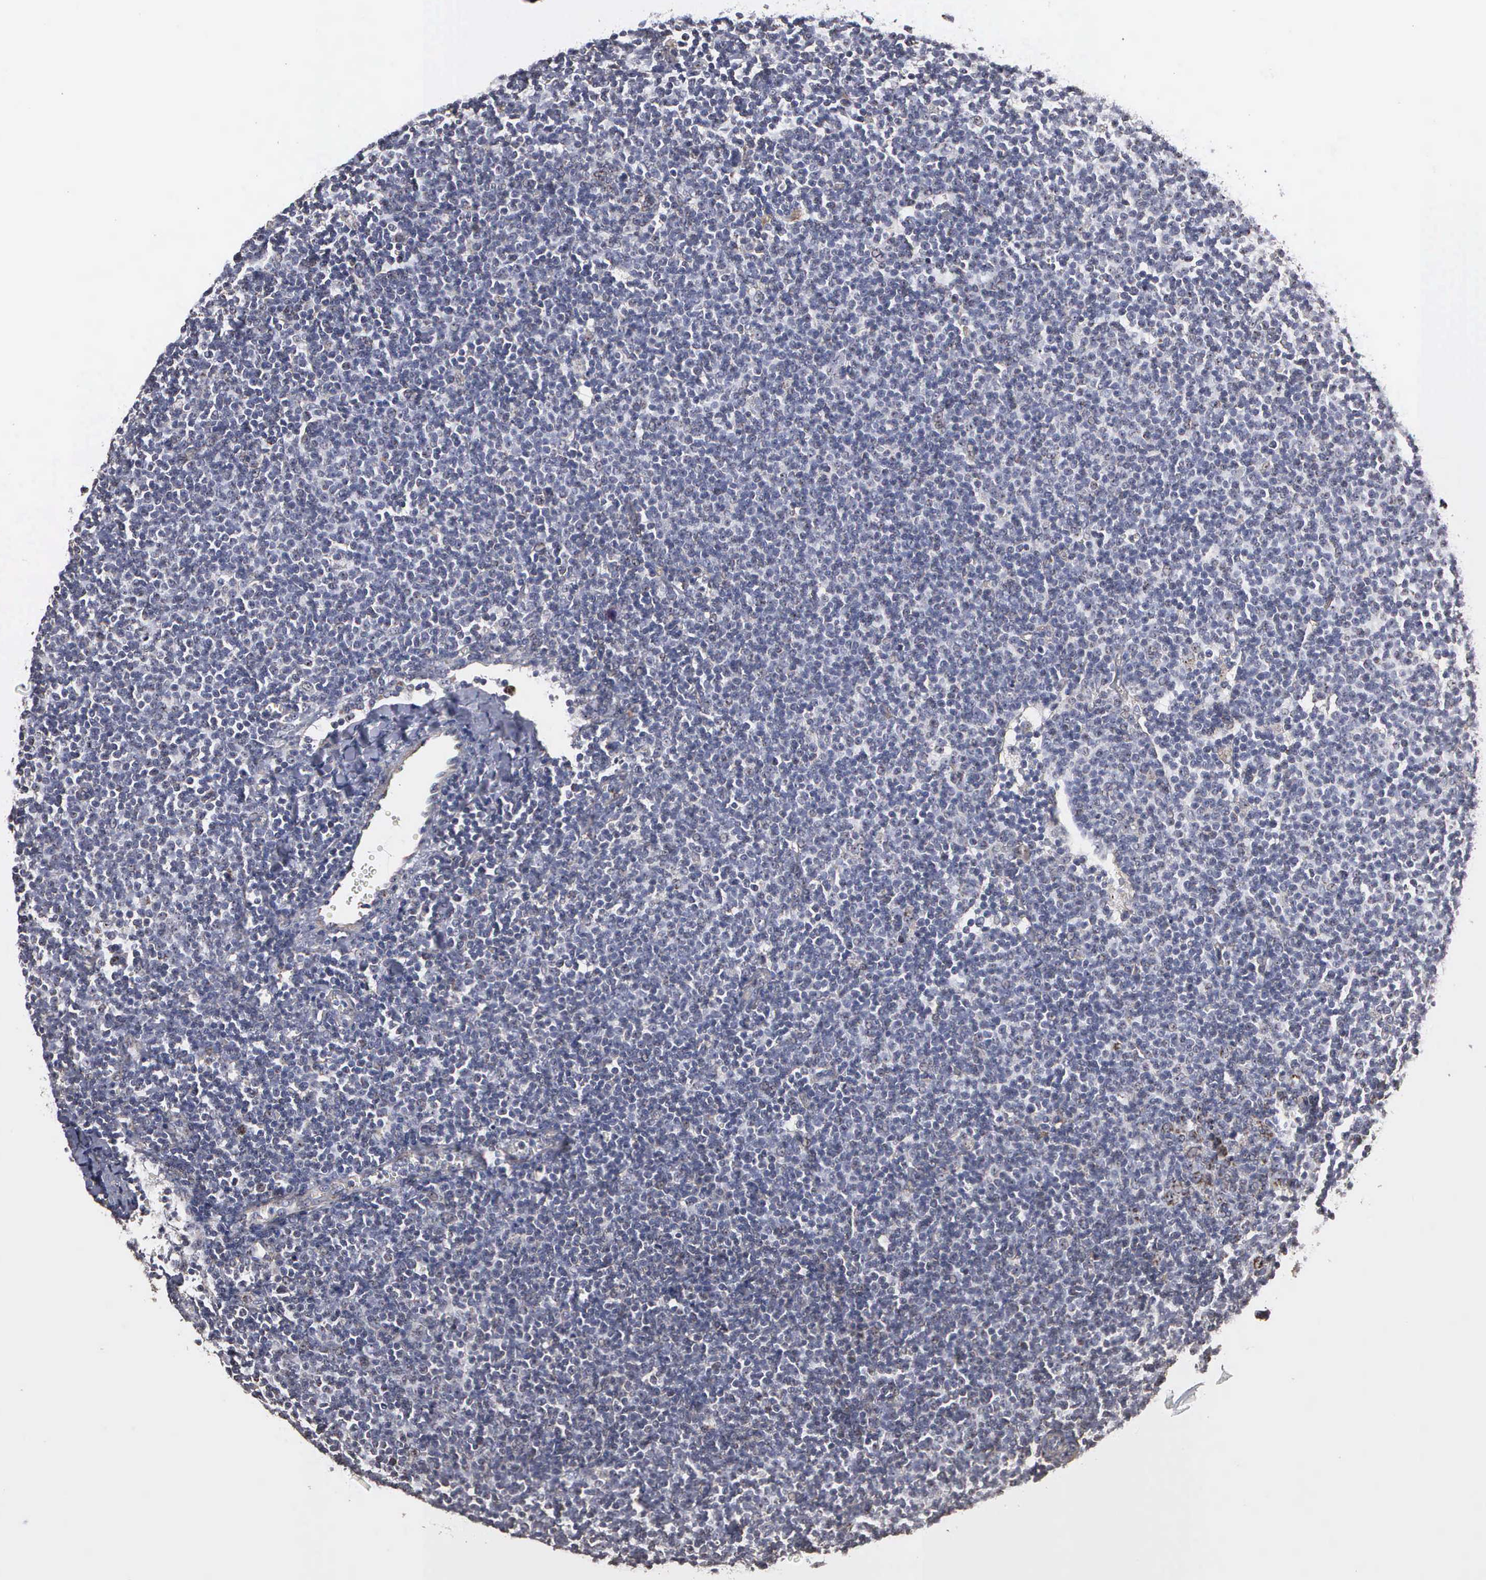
{"staining": {"intensity": "negative", "quantity": "none", "location": "none"}, "tissue": "lymphoma", "cell_type": "Tumor cells", "image_type": "cancer", "snomed": [{"axis": "morphology", "description": "Malignant lymphoma, non-Hodgkin's type, Low grade"}, {"axis": "topography", "description": "Lymph node"}], "caption": "A high-resolution photomicrograph shows immunohistochemistry staining of lymphoma, which demonstrates no significant expression in tumor cells.", "gene": "NGDN", "patient": {"sex": "male", "age": 65}}